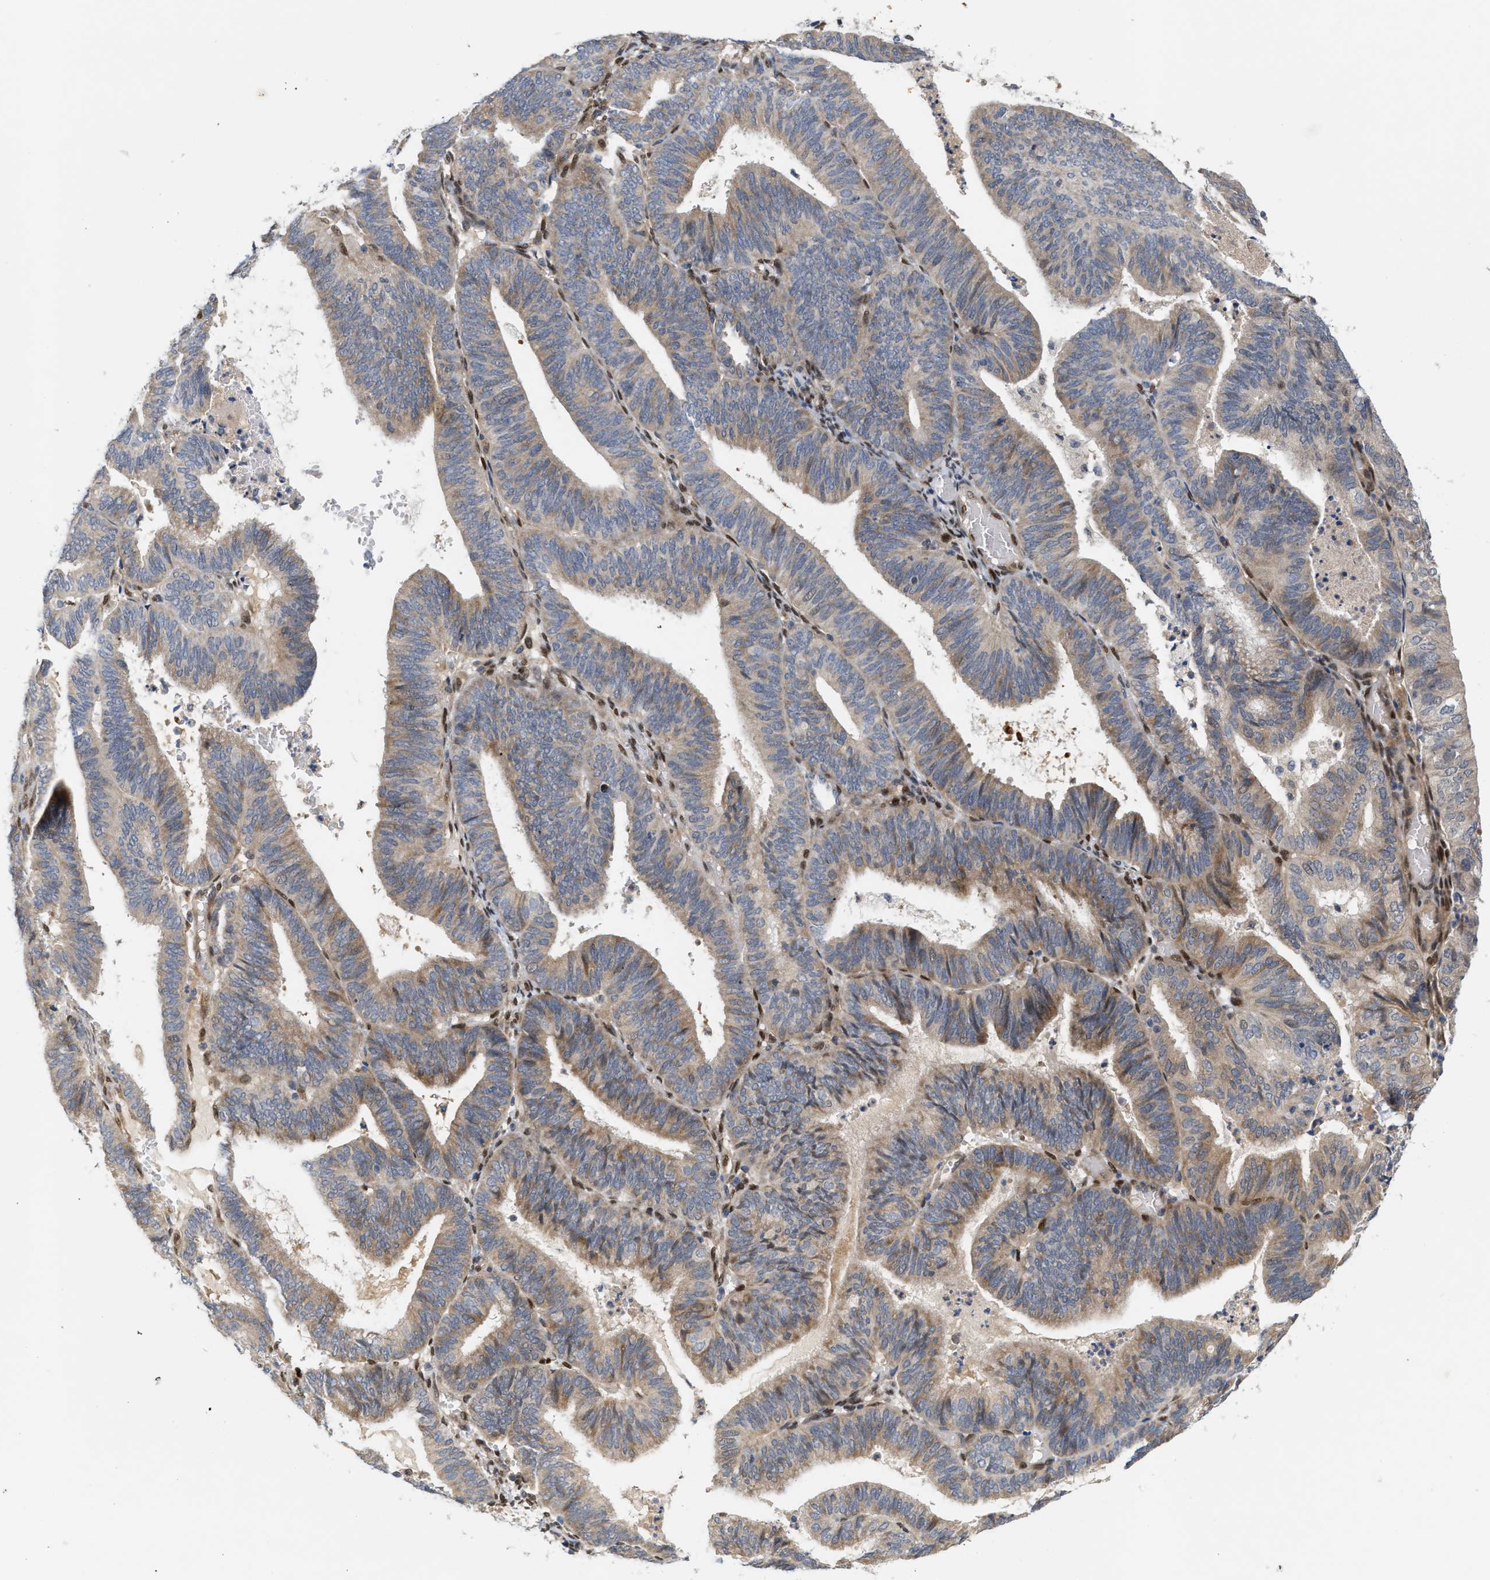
{"staining": {"intensity": "moderate", "quantity": "25%-75%", "location": "cytoplasmic/membranous"}, "tissue": "endometrial cancer", "cell_type": "Tumor cells", "image_type": "cancer", "snomed": [{"axis": "morphology", "description": "Adenocarcinoma, NOS"}, {"axis": "topography", "description": "Uterus"}], "caption": "Endometrial adenocarcinoma tissue demonstrates moderate cytoplasmic/membranous expression in approximately 25%-75% of tumor cells, visualized by immunohistochemistry. Nuclei are stained in blue.", "gene": "TCF4", "patient": {"sex": "female", "age": 60}}